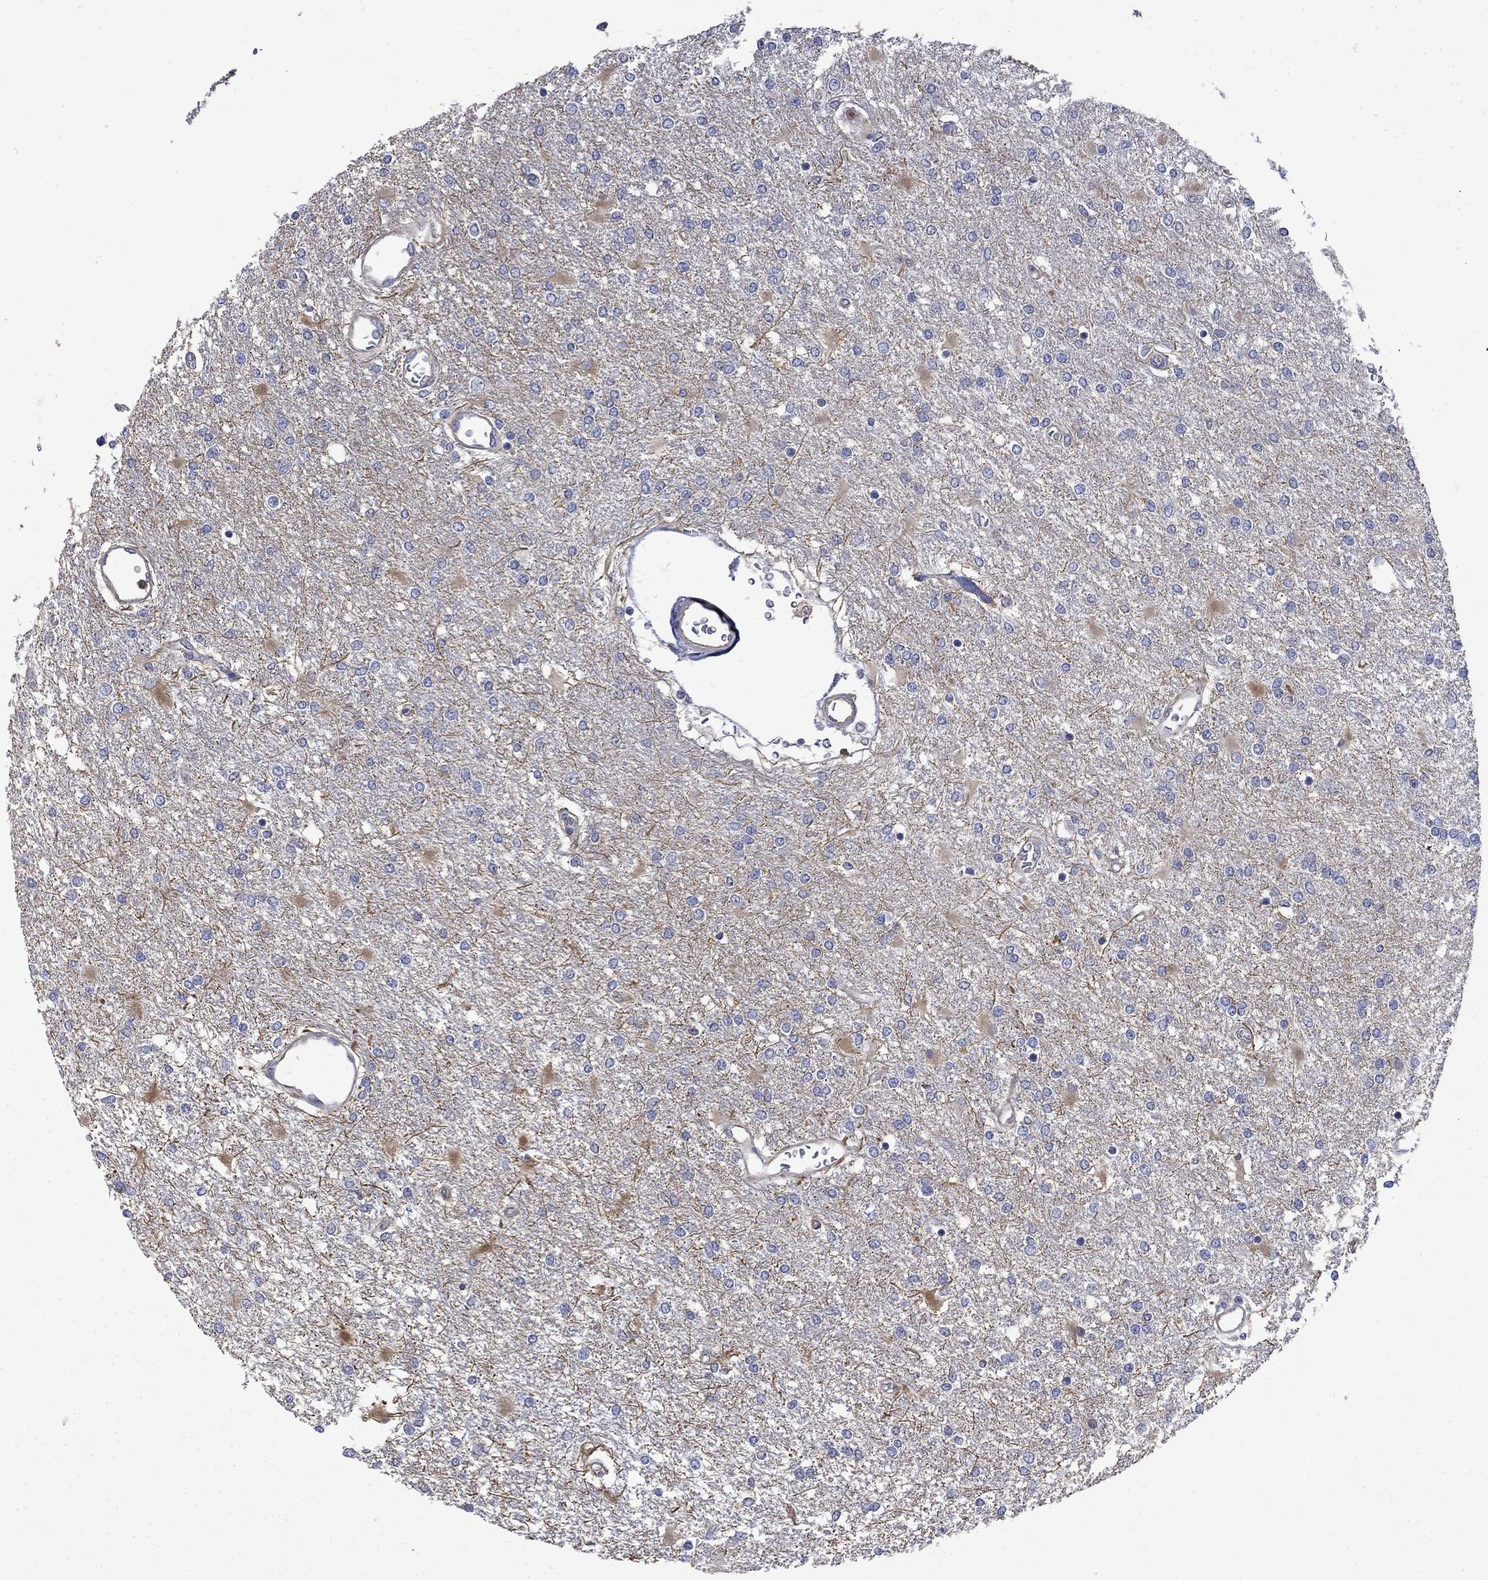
{"staining": {"intensity": "negative", "quantity": "none", "location": "none"}, "tissue": "glioma", "cell_type": "Tumor cells", "image_type": "cancer", "snomed": [{"axis": "morphology", "description": "Glioma, malignant, High grade"}, {"axis": "topography", "description": "Cerebral cortex"}], "caption": "A high-resolution histopathology image shows IHC staining of glioma, which reveals no significant positivity in tumor cells.", "gene": "CAMKK2", "patient": {"sex": "male", "age": 79}}